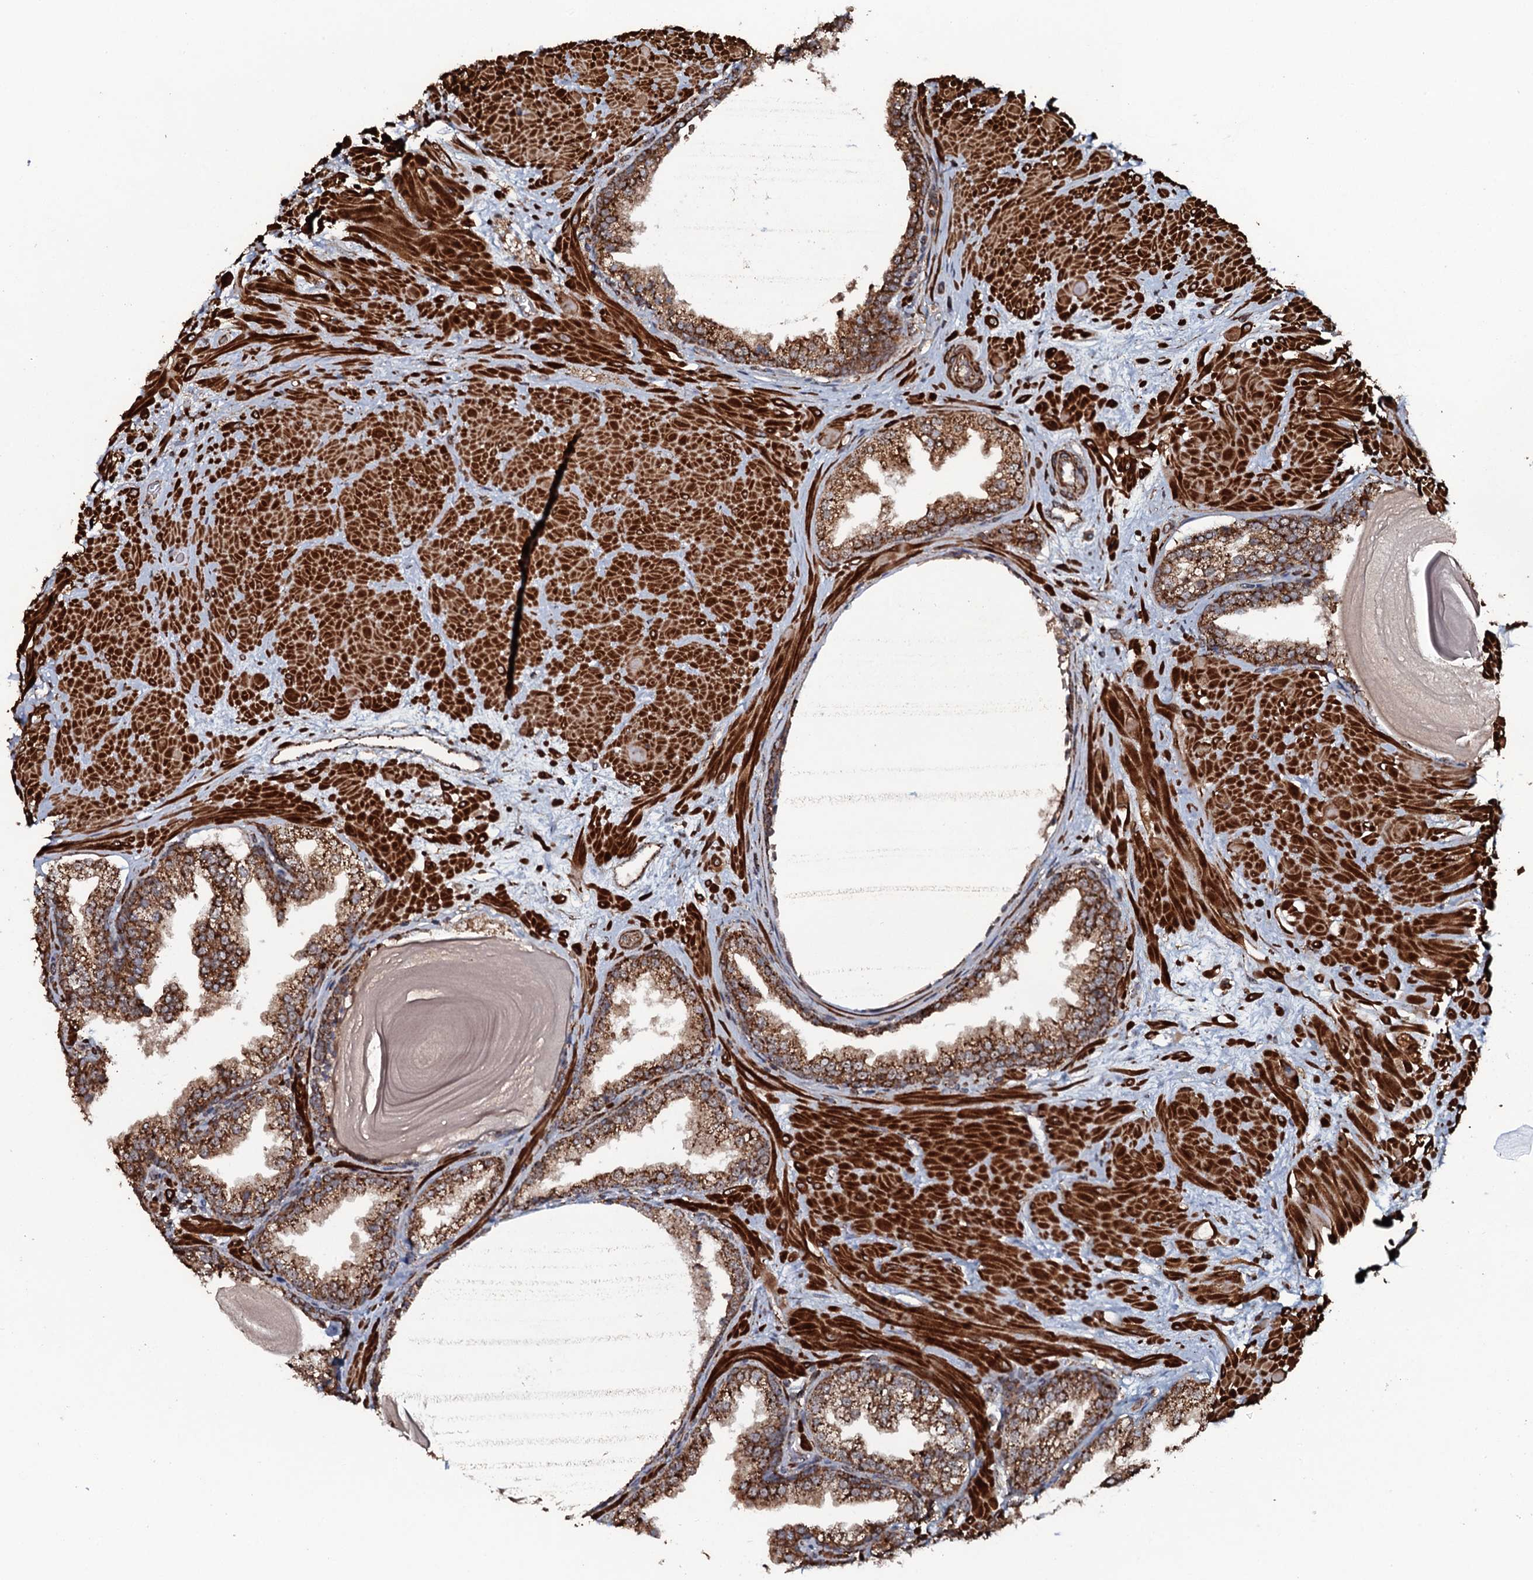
{"staining": {"intensity": "strong", "quantity": ">75%", "location": "cytoplasmic/membranous"}, "tissue": "prostate", "cell_type": "Glandular cells", "image_type": "normal", "snomed": [{"axis": "morphology", "description": "Normal tissue, NOS"}, {"axis": "topography", "description": "Prostate"}], "caption": "Protein expression analysis of normal human prostate reveals strong cytoplasmic/membranous staining in about >75% of glandular cells.", "gene": "VWA8", "patient": {"sex": "male", "age": 48}}